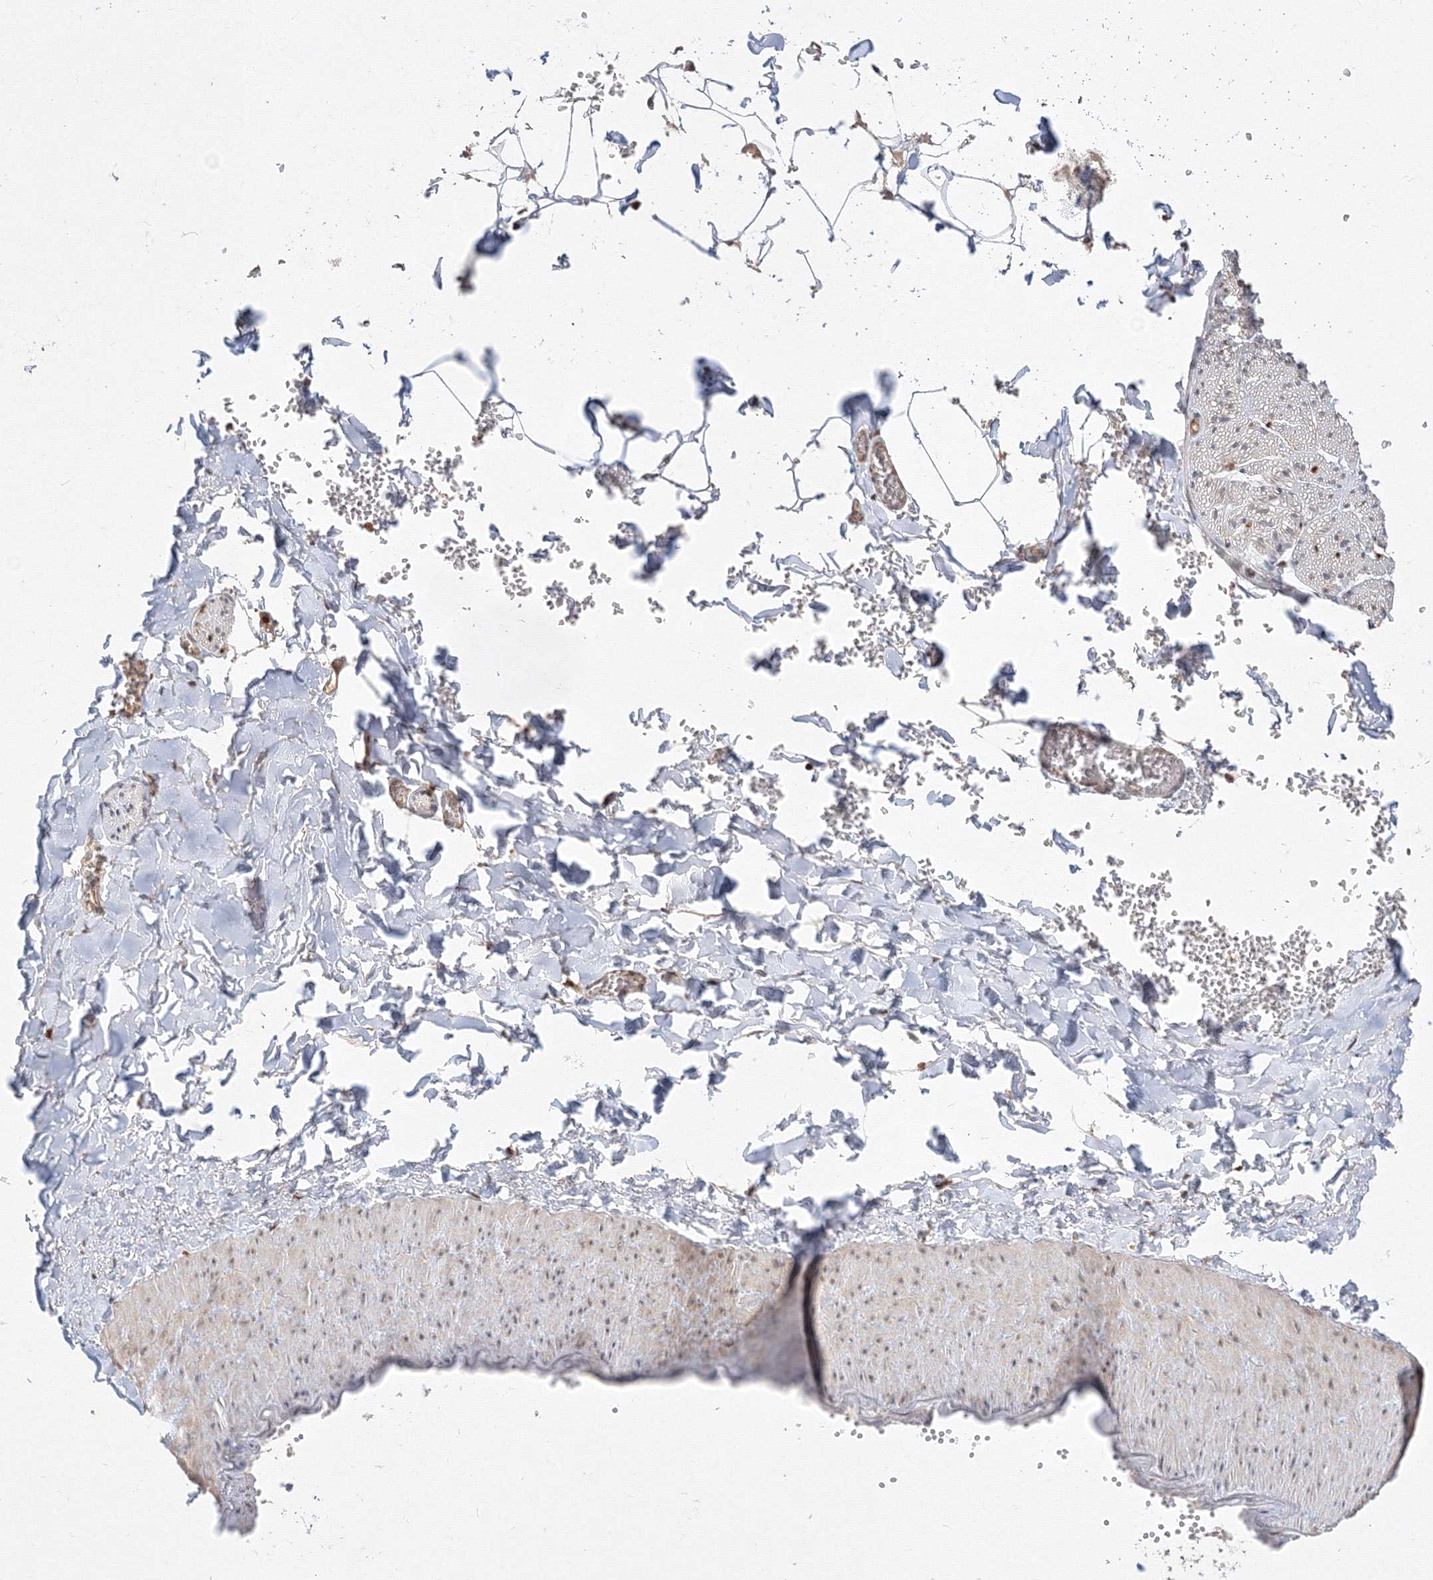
{"staining": {"intensity": "negative", "quantity": "none", "location": "none"}, "tissue": "adipose tissue", "cell_type": "Adipocytes", "image_type": "normal", "snomed": [{"axis": "morphology", "description": "Normal tissue, NOS"}, {"axis": "topography", "description": "Gallbladder"}, {"axis": "topography", "description": "Peripheral nerve tissue"}], "caption": "Adipocytes are negative for protein expression in benign human adipose tissue. Brightfield microscopy of IHC stained with DAB (3,3'-diaminobenzidine) (brown) and hematoxylin (blue), captured at high magnification.", "gene": "TMEM50B", "patient": {"sex": "male", "age": 38}}